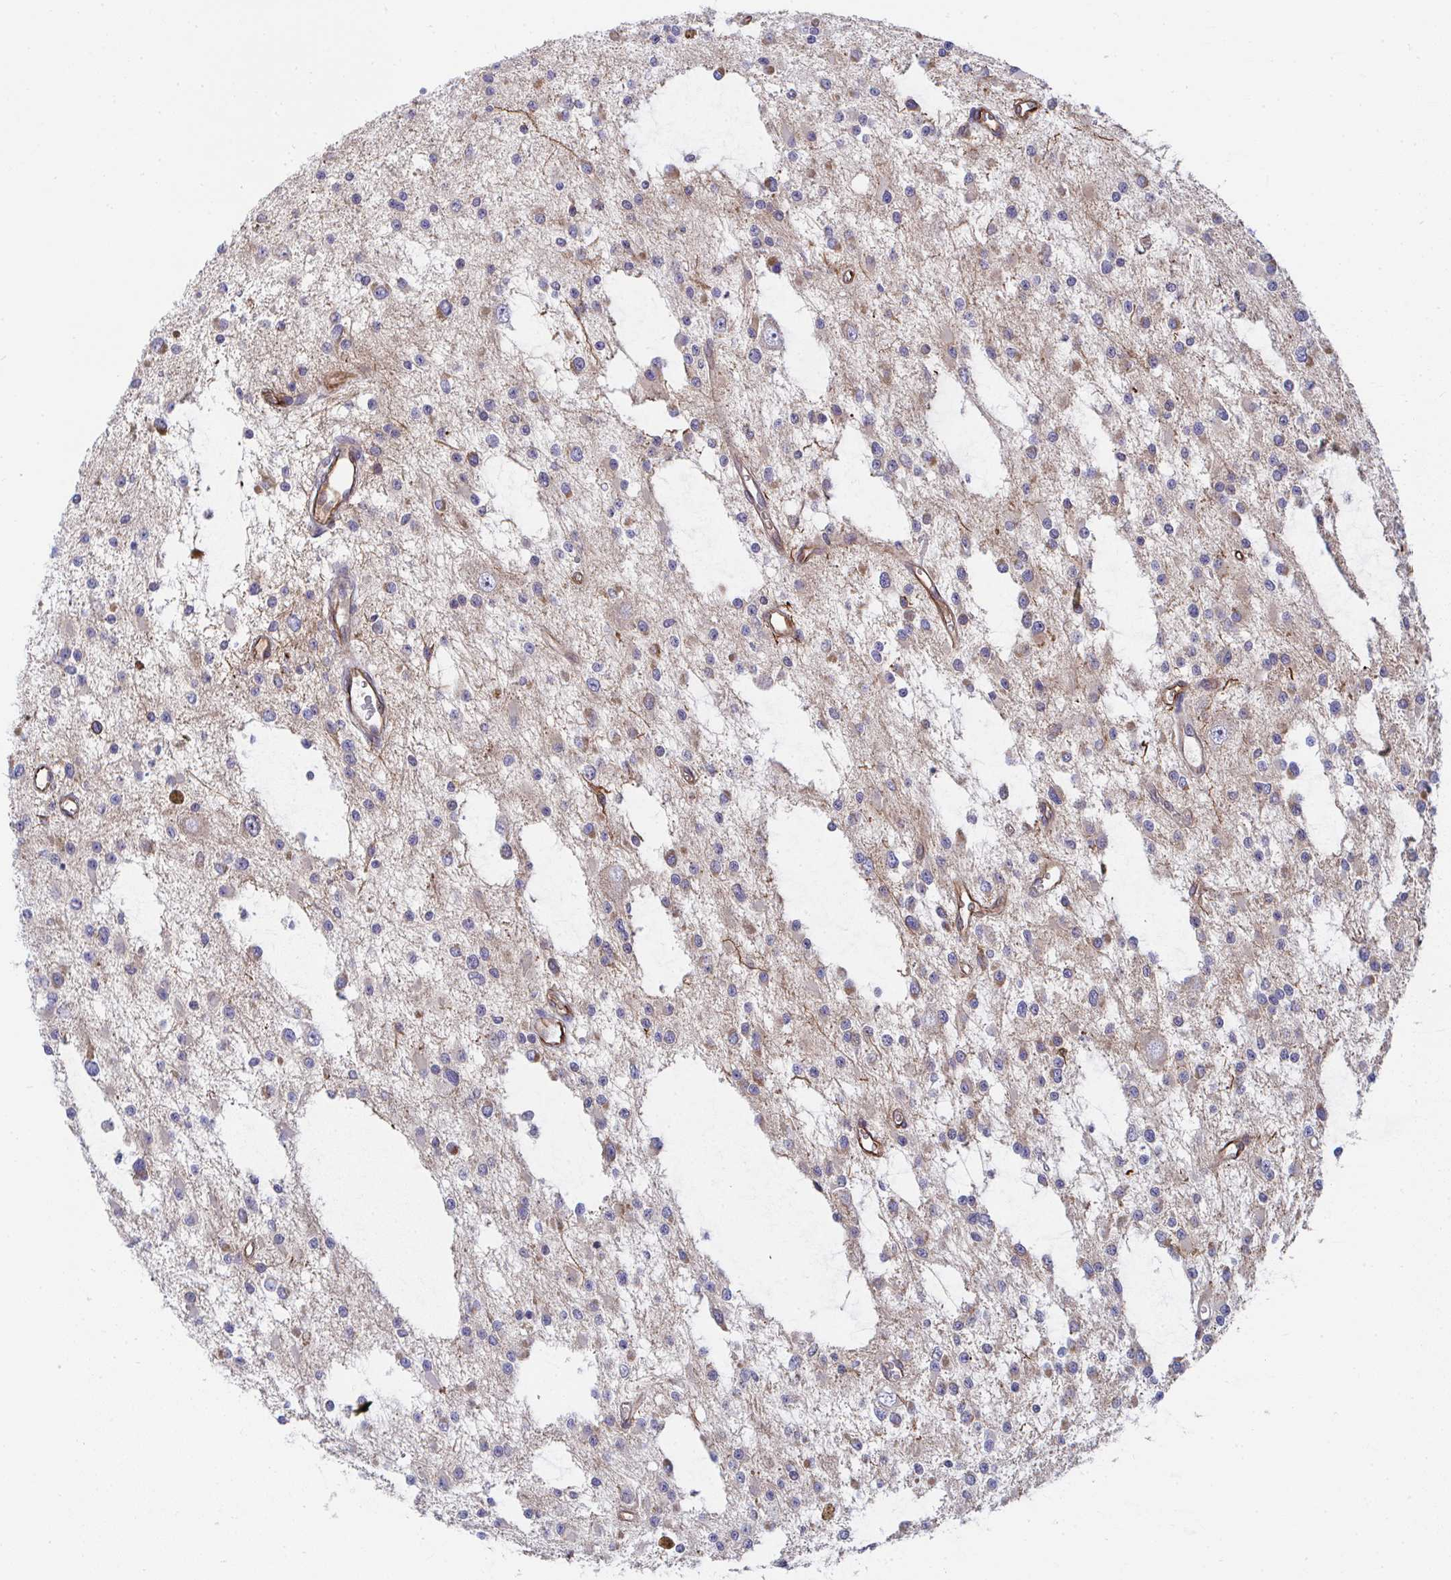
{"staining": {"intensity": "moderate", "quantity": "25%-75%", "location": "cytoplasmic/membranous"}, "tissue": "glioma", "cell_type": "Tumor cells", "image_type": "cancer", "snomed": [{"axis": "morphology", "description": "Glioma, malignant, Low grade"}, {"axis": "topography", "description": "Brain"}], "caption": "A high-resolution micrograph shows immunohistochemistry (IHC) staining of low-grade glioma (malignant), which displays moderate cytoplasmic/membranous positivity in about 25%-75% of tumor cells.", "gene": "EIF1AD", "patient": {"sex": "male", "age": 43}}